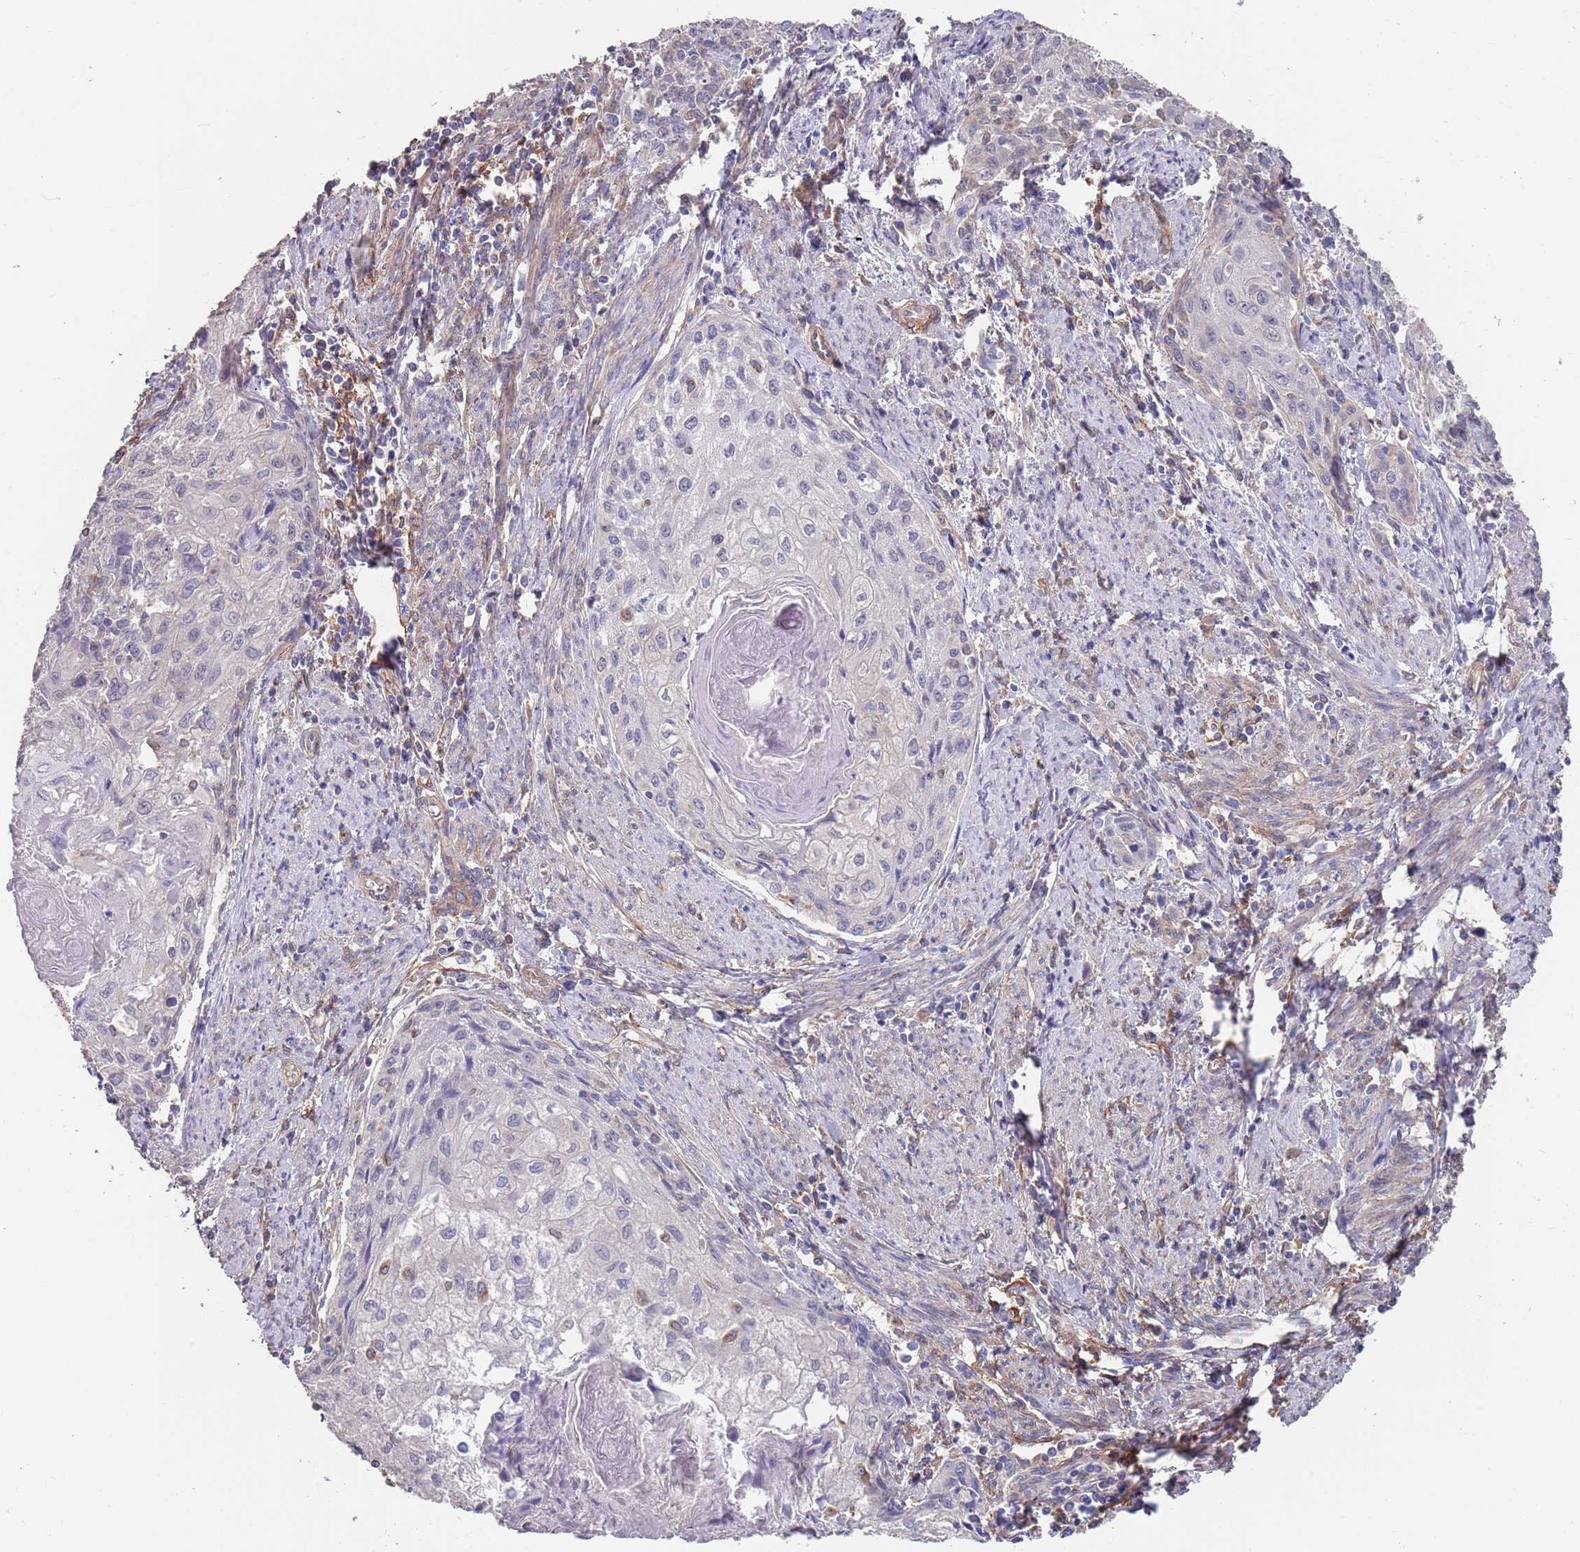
{"staining": {"intensity": "negative", "quantity": "none", "location": "none"}, "tissue": "cervical cancer", "cell_type": "Tumor cells", "image_type": "cancer", "snomed": [{"axis": "morphology", "description": "Squamous cell carcinoma, NOS"}, {"axis": "topography", "description": "Cervix"}], "caption": "Tumor cells are negative for brown protein staining in cervical cancer (squamous cell carcinoma).", "gene": "ANK2", "patient": {"sex": "female", "age": 67}}